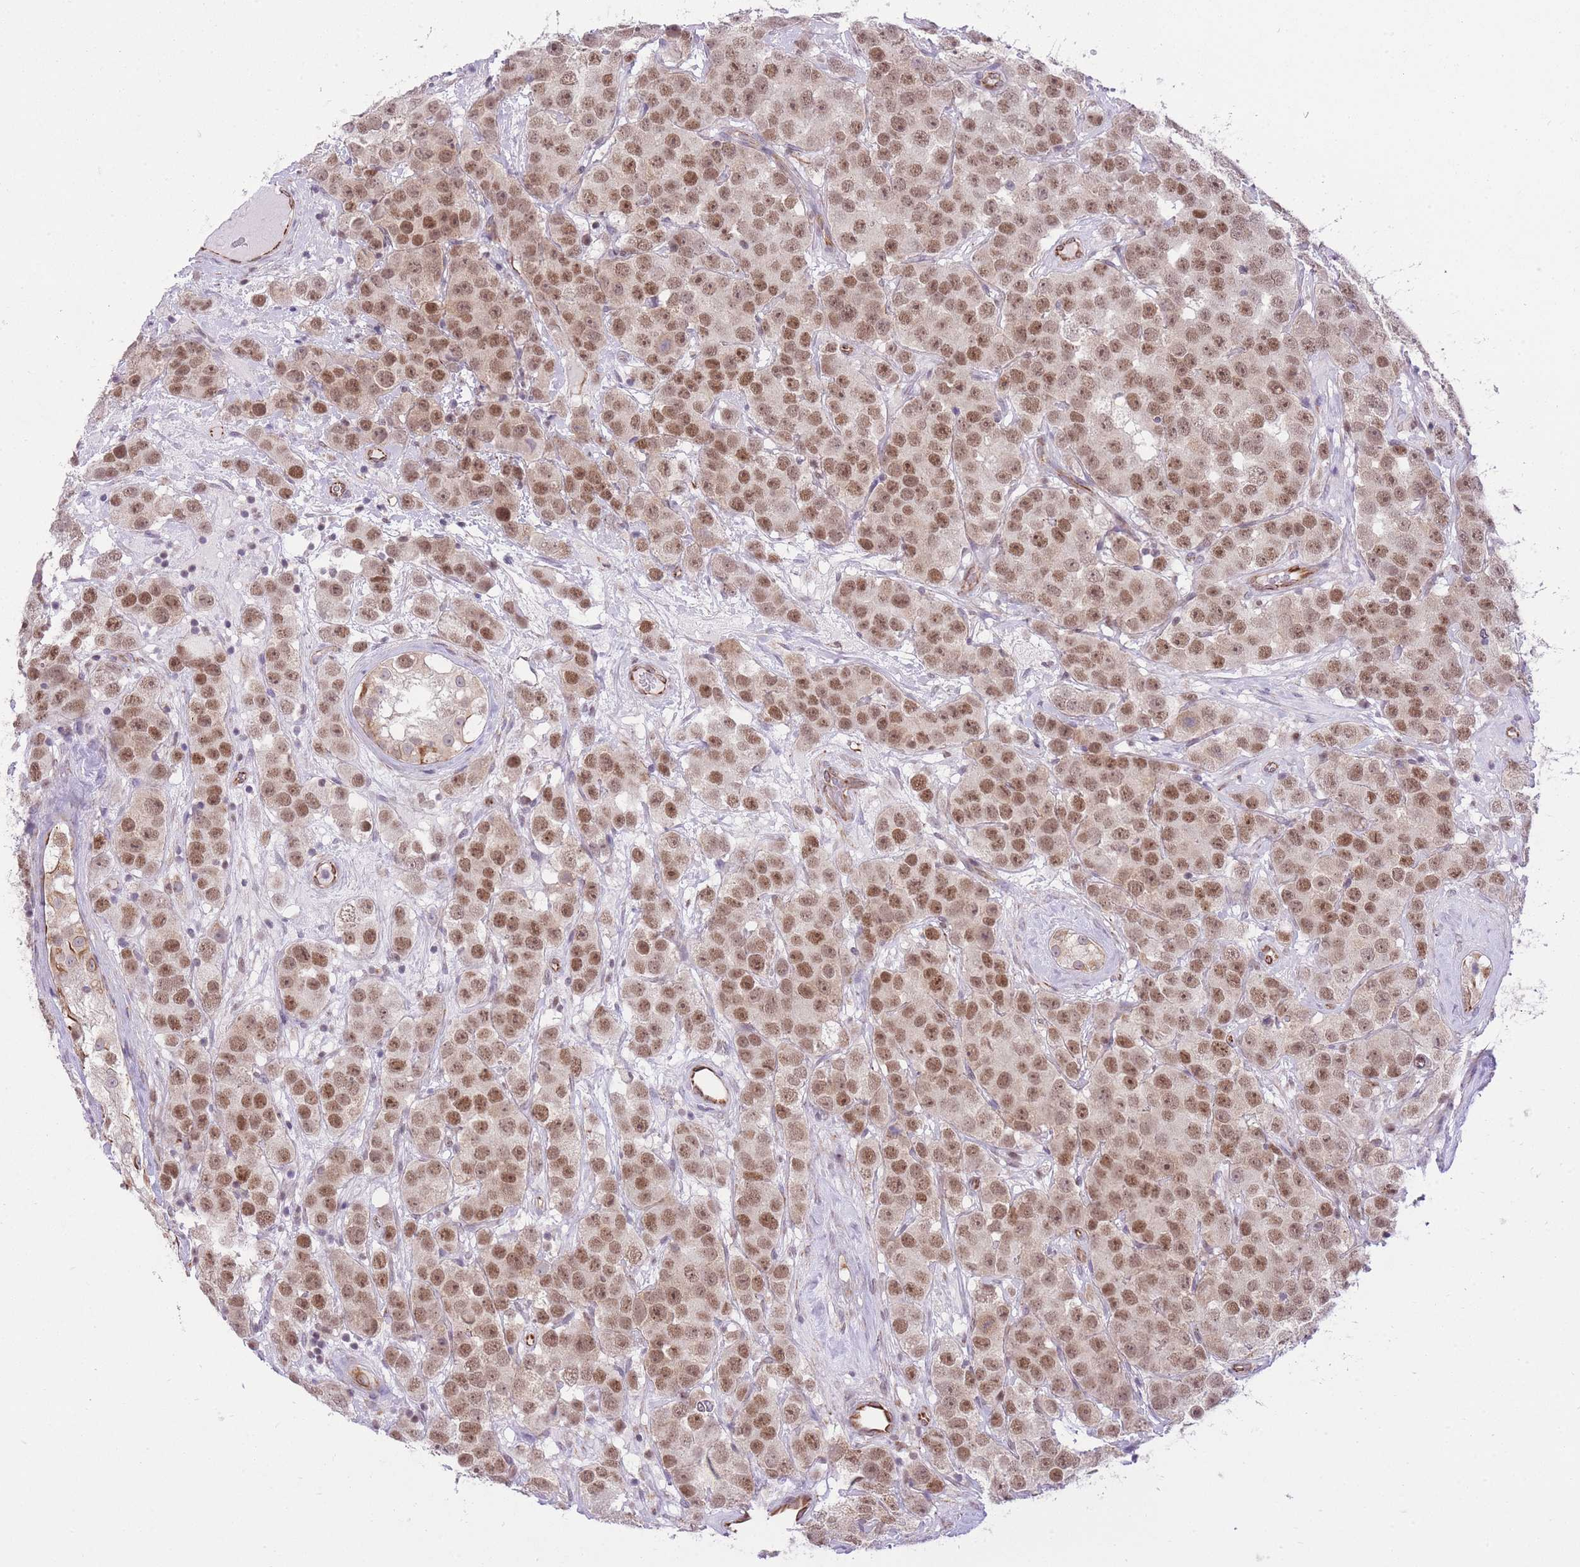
{"staining": {"intensity": "moderate", "quantity": ">75%", "location": "nuclear"}, "tissue": "testis cancer", "cell_type": "Tumor cells", "image_type": "cancer", "snomed": [{"axis": "morphology", "description": "Seminoma, NOS"}, {"axis": "topography", "description": "Testis"}], "caption": "High-magnification brightfield microscopy of testis cancer (seminoma) stained with DAB (3,3'-diaminobenzidine) (brown) and counterstained with hematoxylin (blue). tumor cells exhibit moderate nuclear staining is present in about>75% of cells.", "gene": "ELL", "patient": {"sex": "male", "age": 28}}